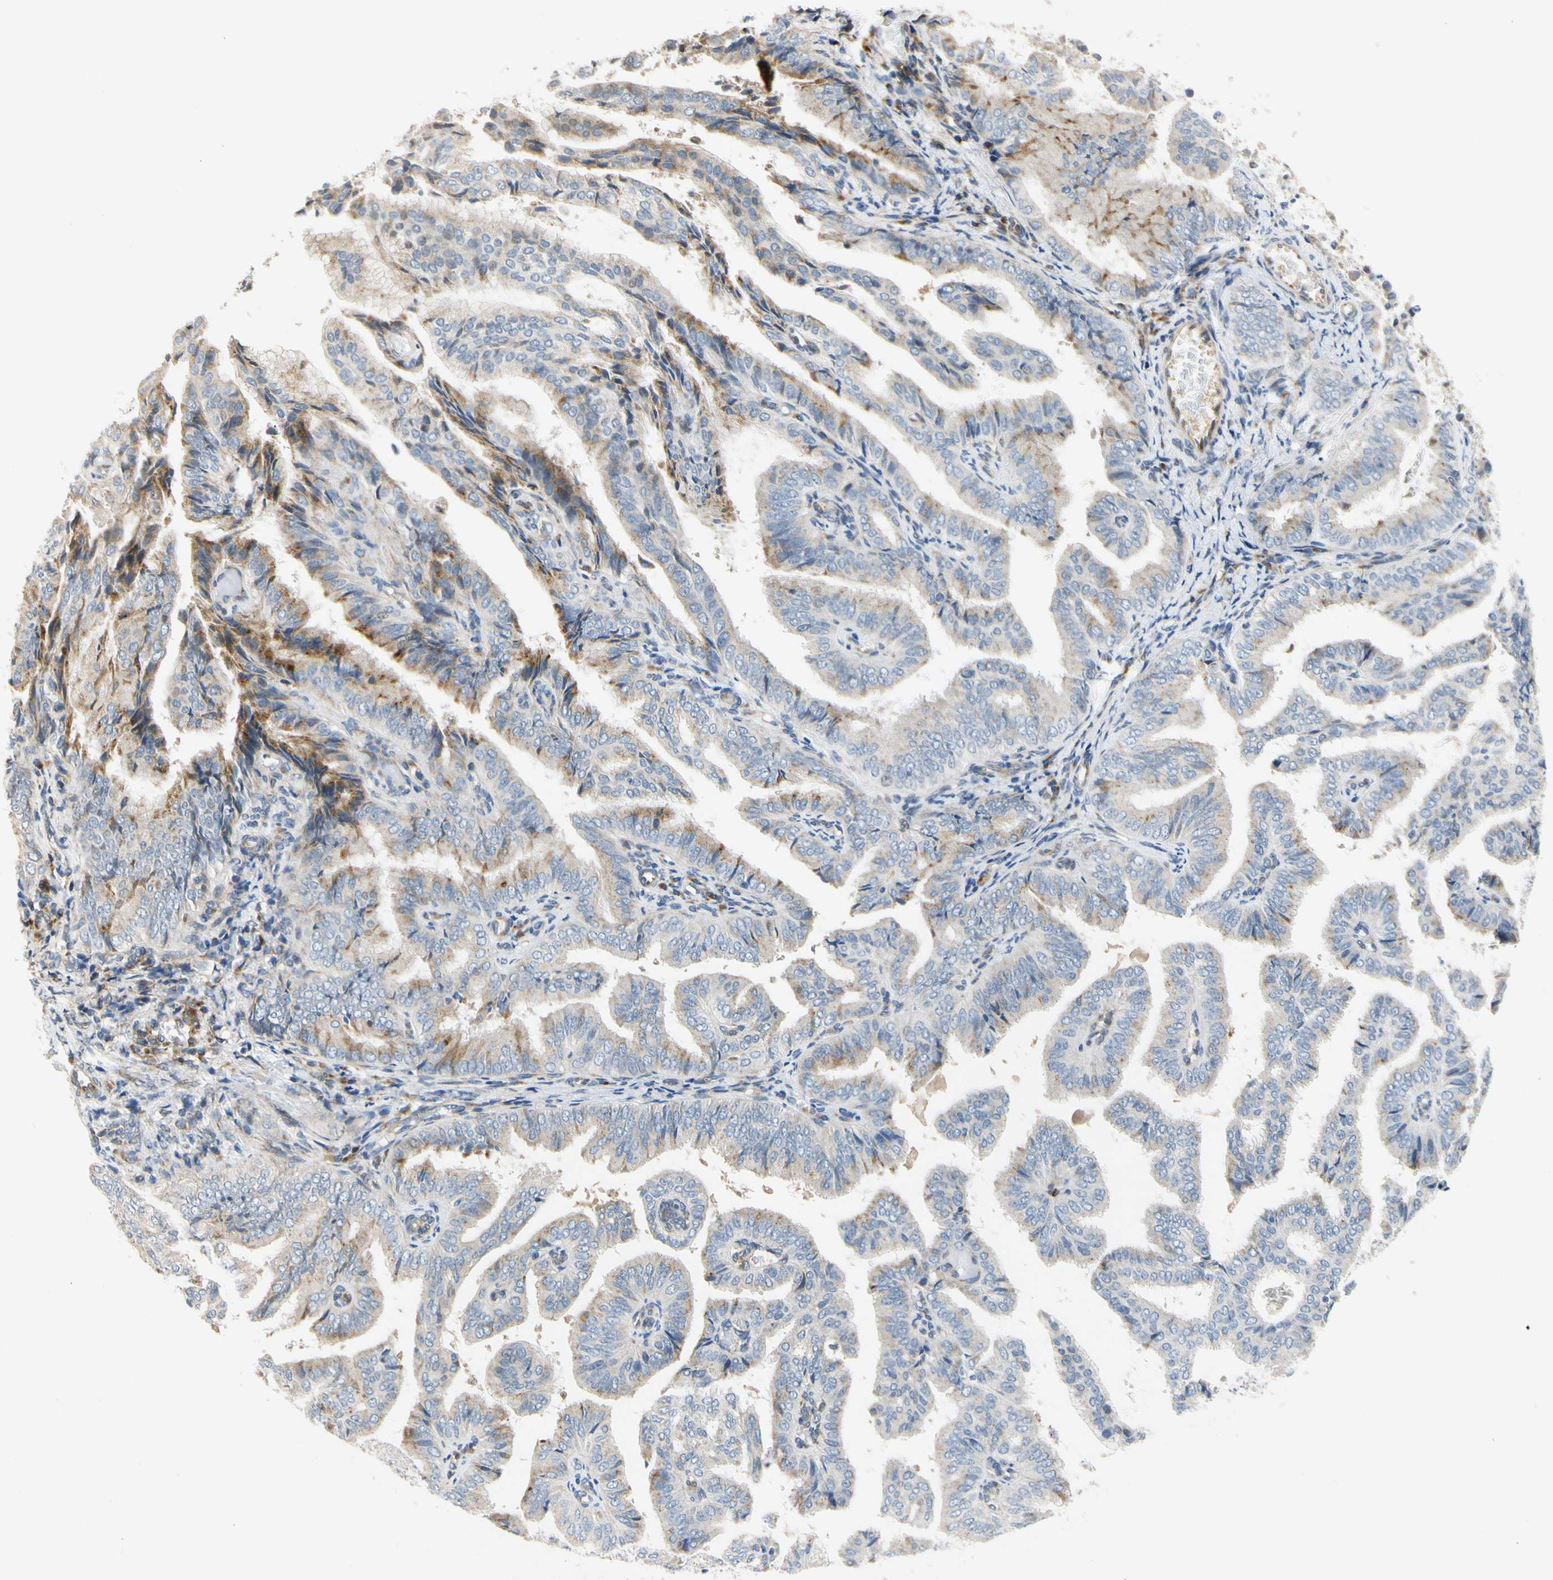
{"staining": {"intensity": "moderate", "quantity": "25%-75%", "location": "cytoplasmic/membranous"}, "tissue": "endometrial cancer", "cell_type": "Tumor cells", "image_type": "cancer", "snomed": [{"axis": "morphology", "description": "Adenocarcinoma, NOS"}, {"axis": "topography", "description": "Endometrium"}], "caption": "Tumor cells exhibit medium levels of moderate cytoplasmic/membranous positivity in about 25%-75% of cells in adenocarcinoma (endometrial).", "gene": "ZNF236", "patient": {"sex": "female", "age": 58}}